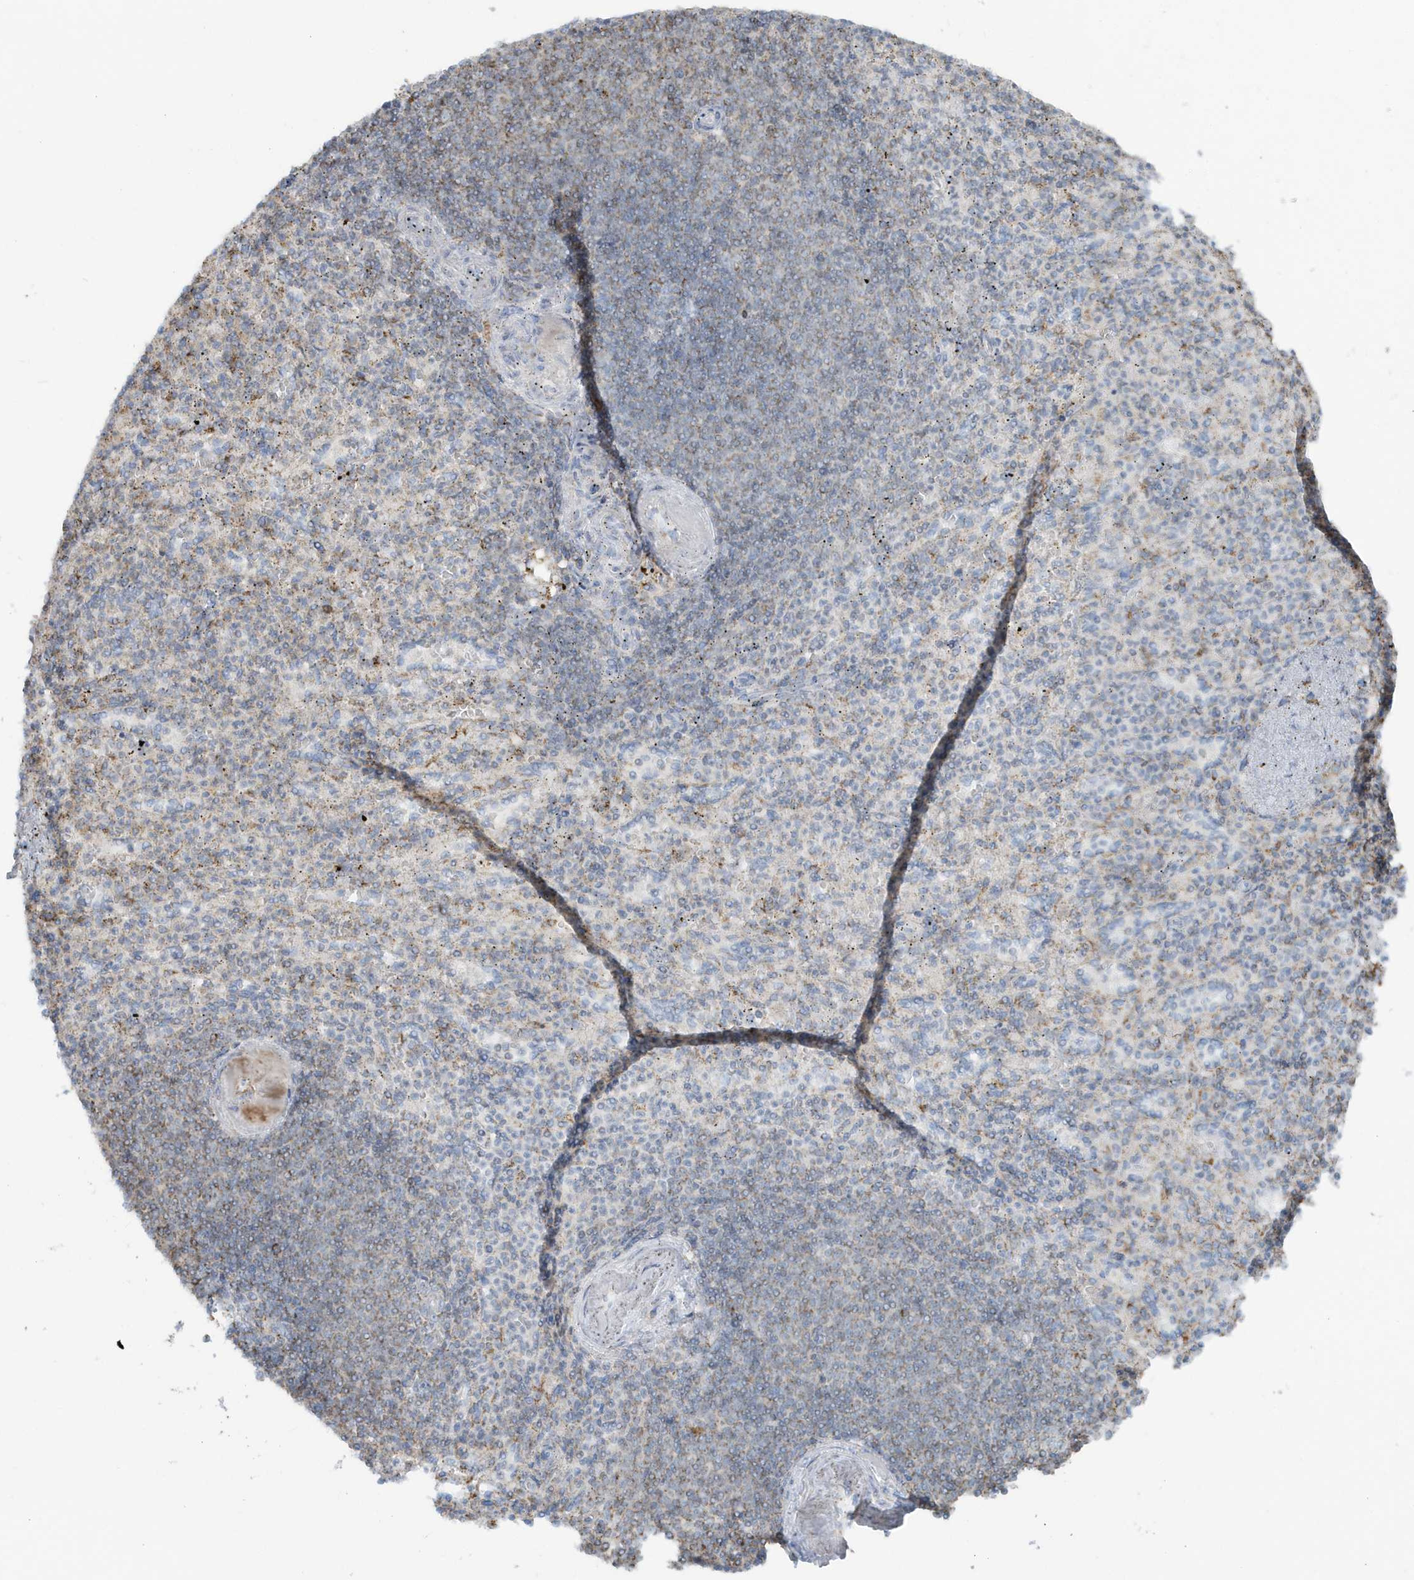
{"staining": {"intensity": "weak", "quantity": "<25%", "location": "cytoplasmic/membranous"}, "tissue": "spleen", "cell_type": "Cells in red pulp", "image_type": "normal", "snomed": [{"axis": "morphology", "description": "Normal tissue, NOS"}, {"axis": "topography", "description": "Spleen"}], "caption": "A high-resolution histopathology image shows IHC staining of normal spleen, which reveals no significant positivity in cells in red pulp. (IHC, brightfield microscopy, high magnification).", "gene": "RAB11FIP3", "patient": {"sex": "female", "age": 74}}